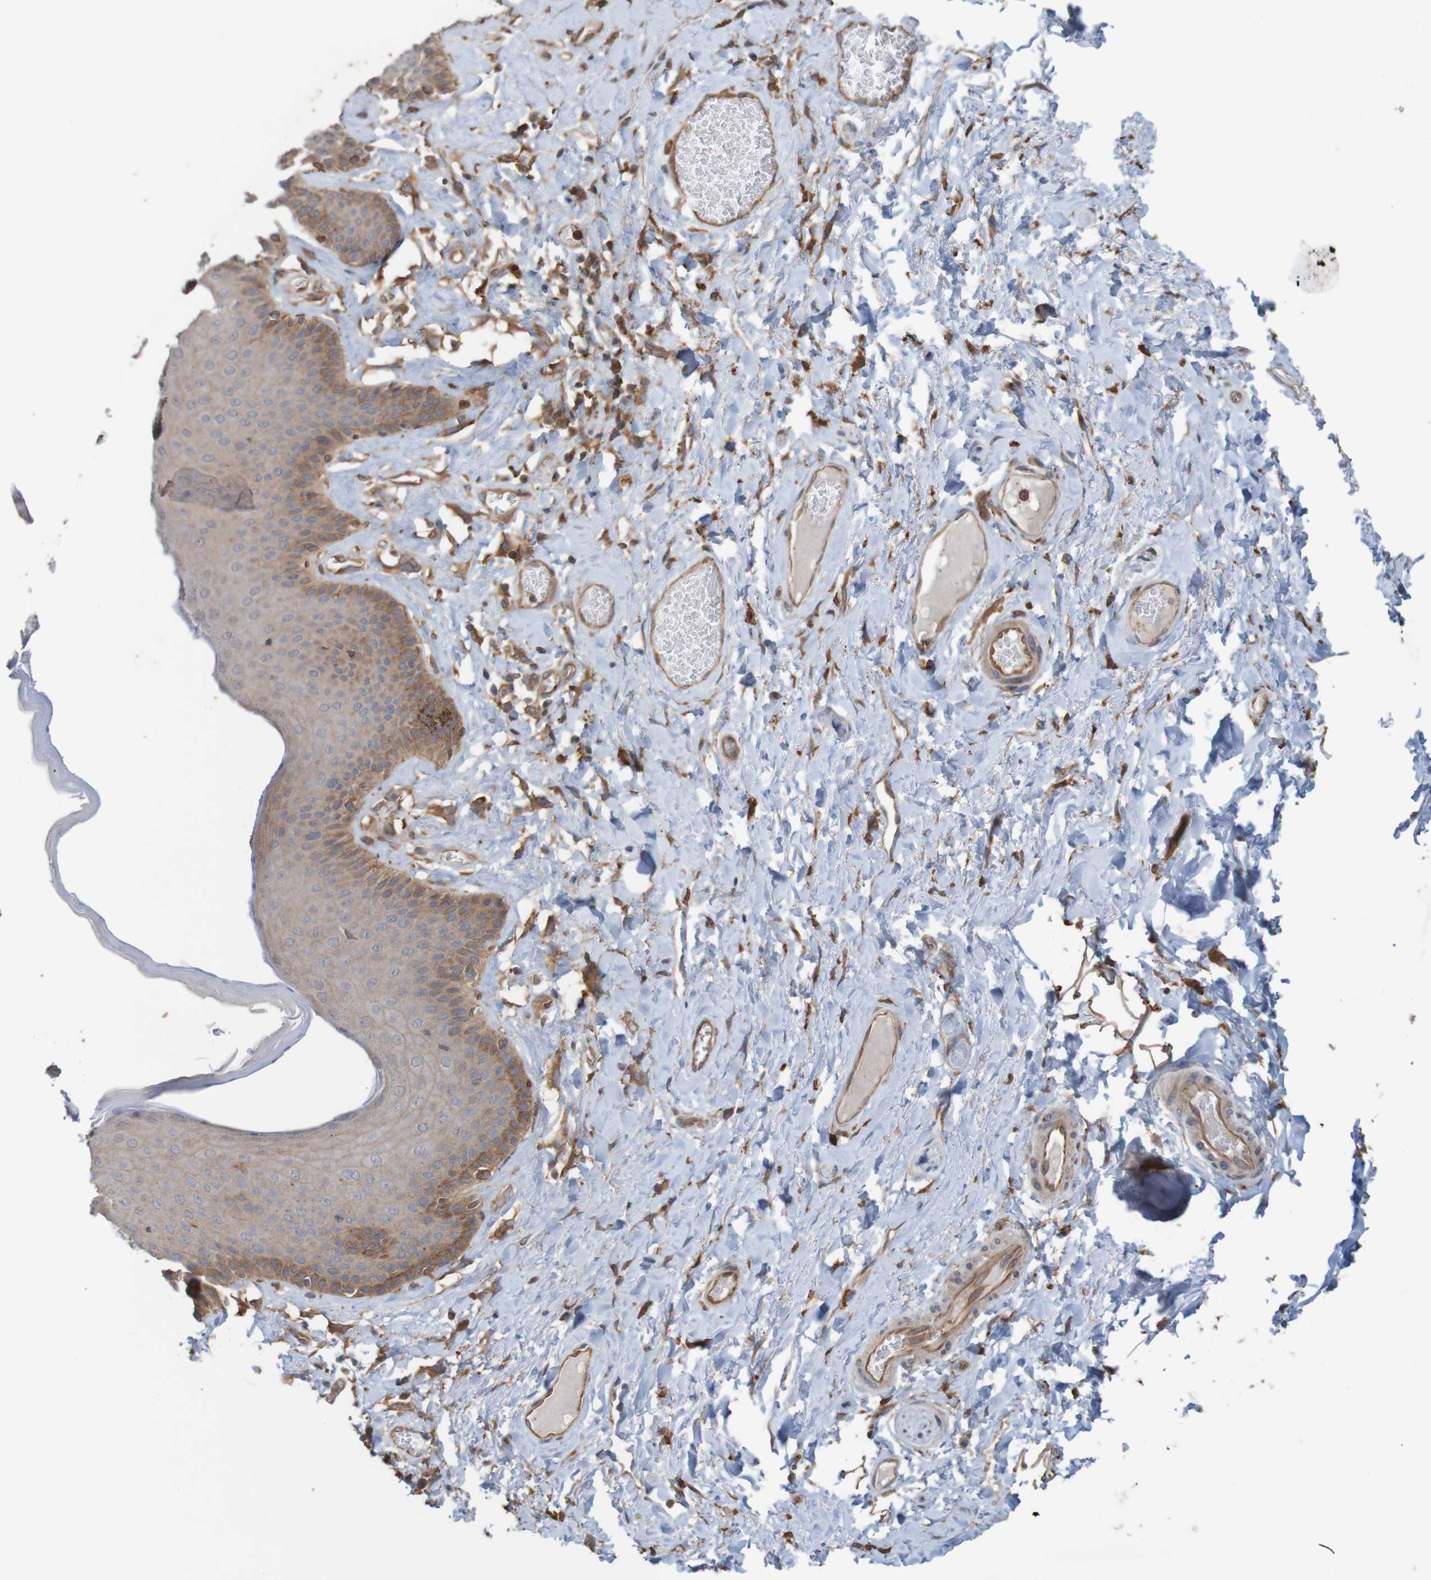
{"staining": {"intensity": "moderate", "quantity": "25%-75%", "location": "cytoplasmic/membranous"}, "tissue": "skin", "cell_type": "Epidermal cells", "image_type": "normal", "snomed": [{"axis": "morphology", "description": "Normal tissue, NOS"}, {"axis": "topography", "description": "Anal"}], "caption": "Protein expression analysis of normal human skin reveals moderate cytoplasmic/membranous staining in approximately 25%-75% of epidermal cells.", "gene": "ARHGEF11", "patient": {"sex": "male", "age": 69}}